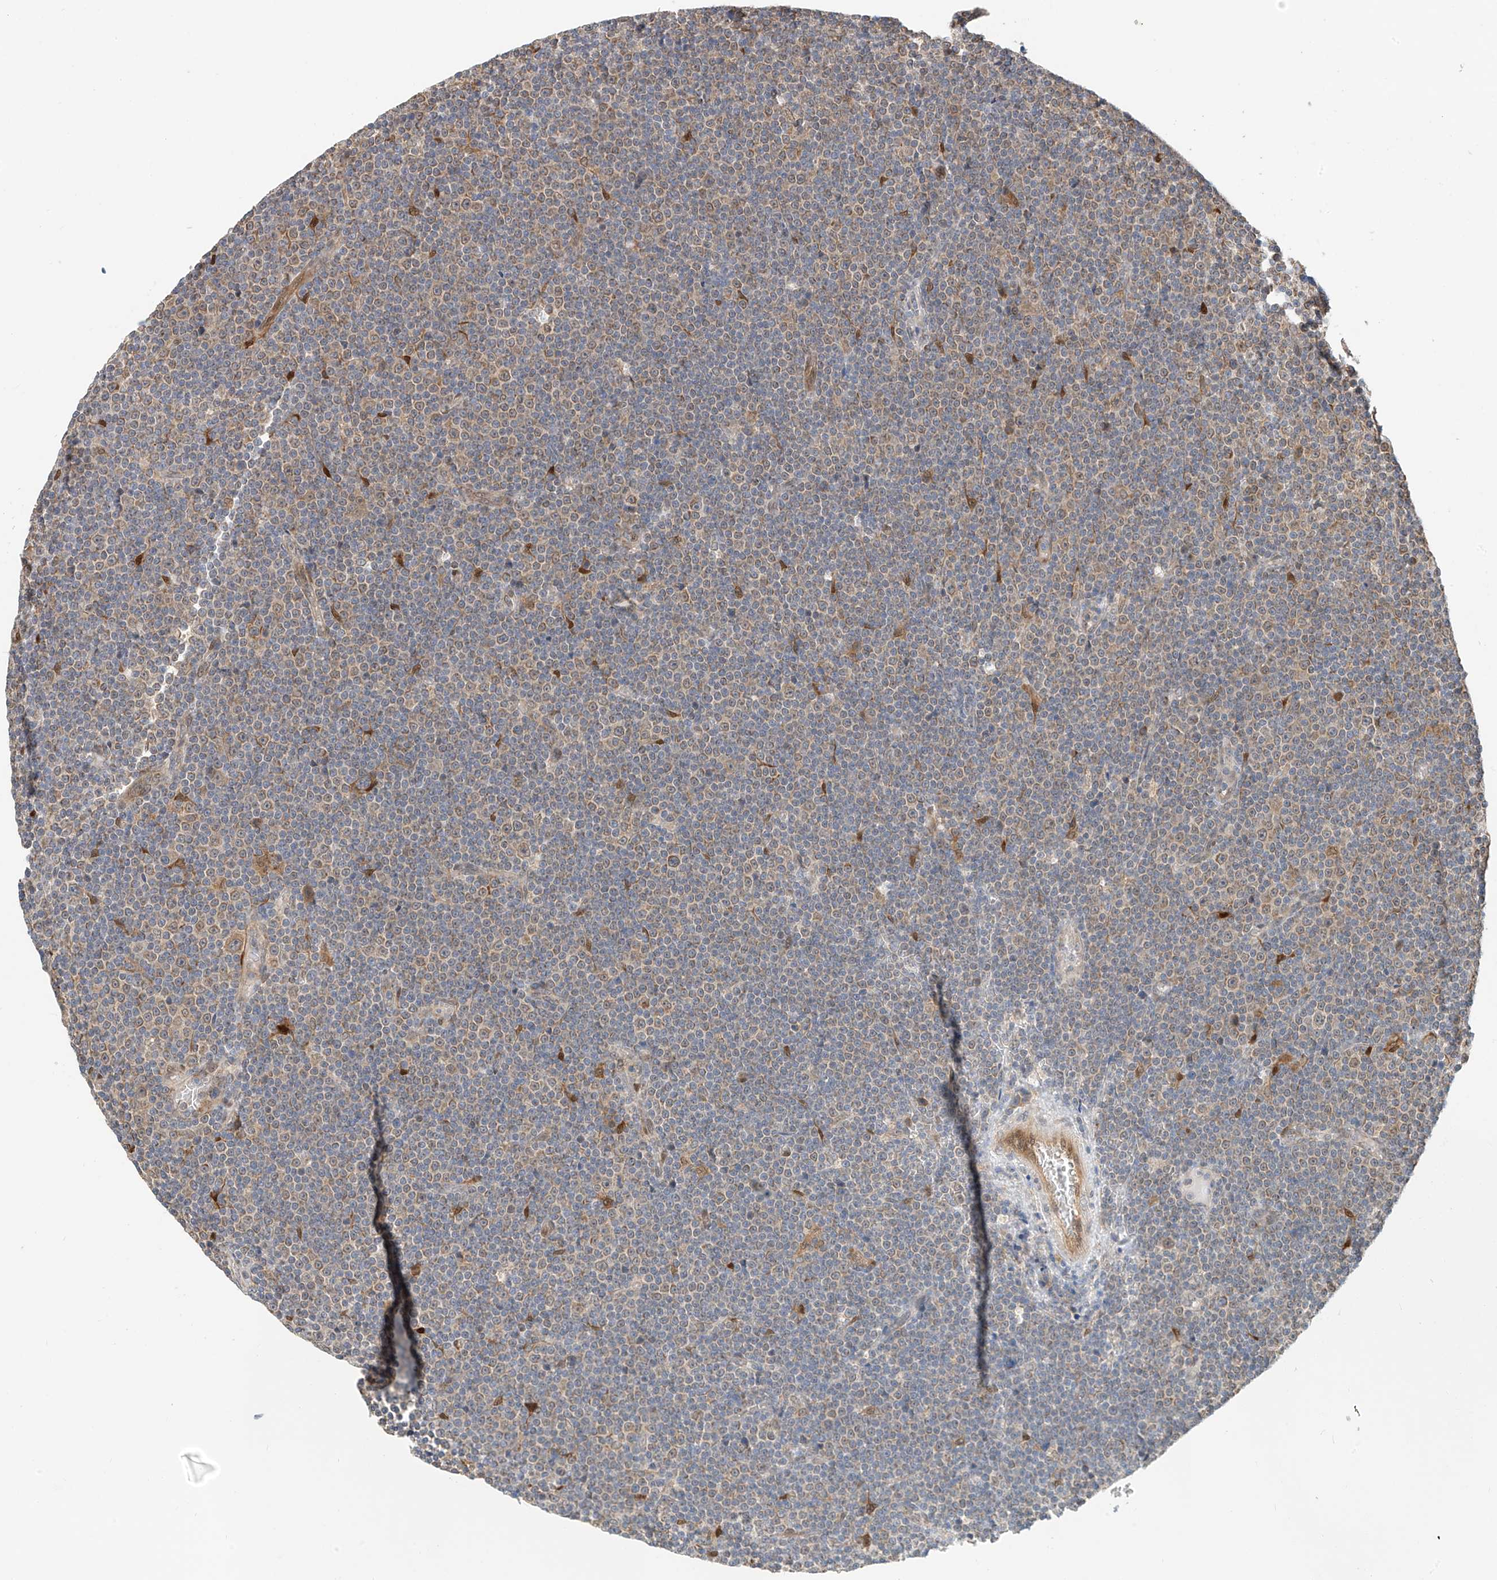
{"staining": {"intensity": "weak", "quantity": "<25%", "location": "cytoplasmic/membranous"}, "tissue": "lymphoma", "cell_type": "Tumor cells", "image_type": "cancer", "snomed": [{"axis": "morphology", "description": "Malignant lymphoma, non-Hodgkin's type, Low grade"}, {"axis": "topography", "description": "Lymph node"}], "caption": "This is an immunohistochemistry micrograph of human lymphoma. There is no expression in tumor cells.", "gene": "PPA2", "patient": {"sex": "female", "age": 67}}